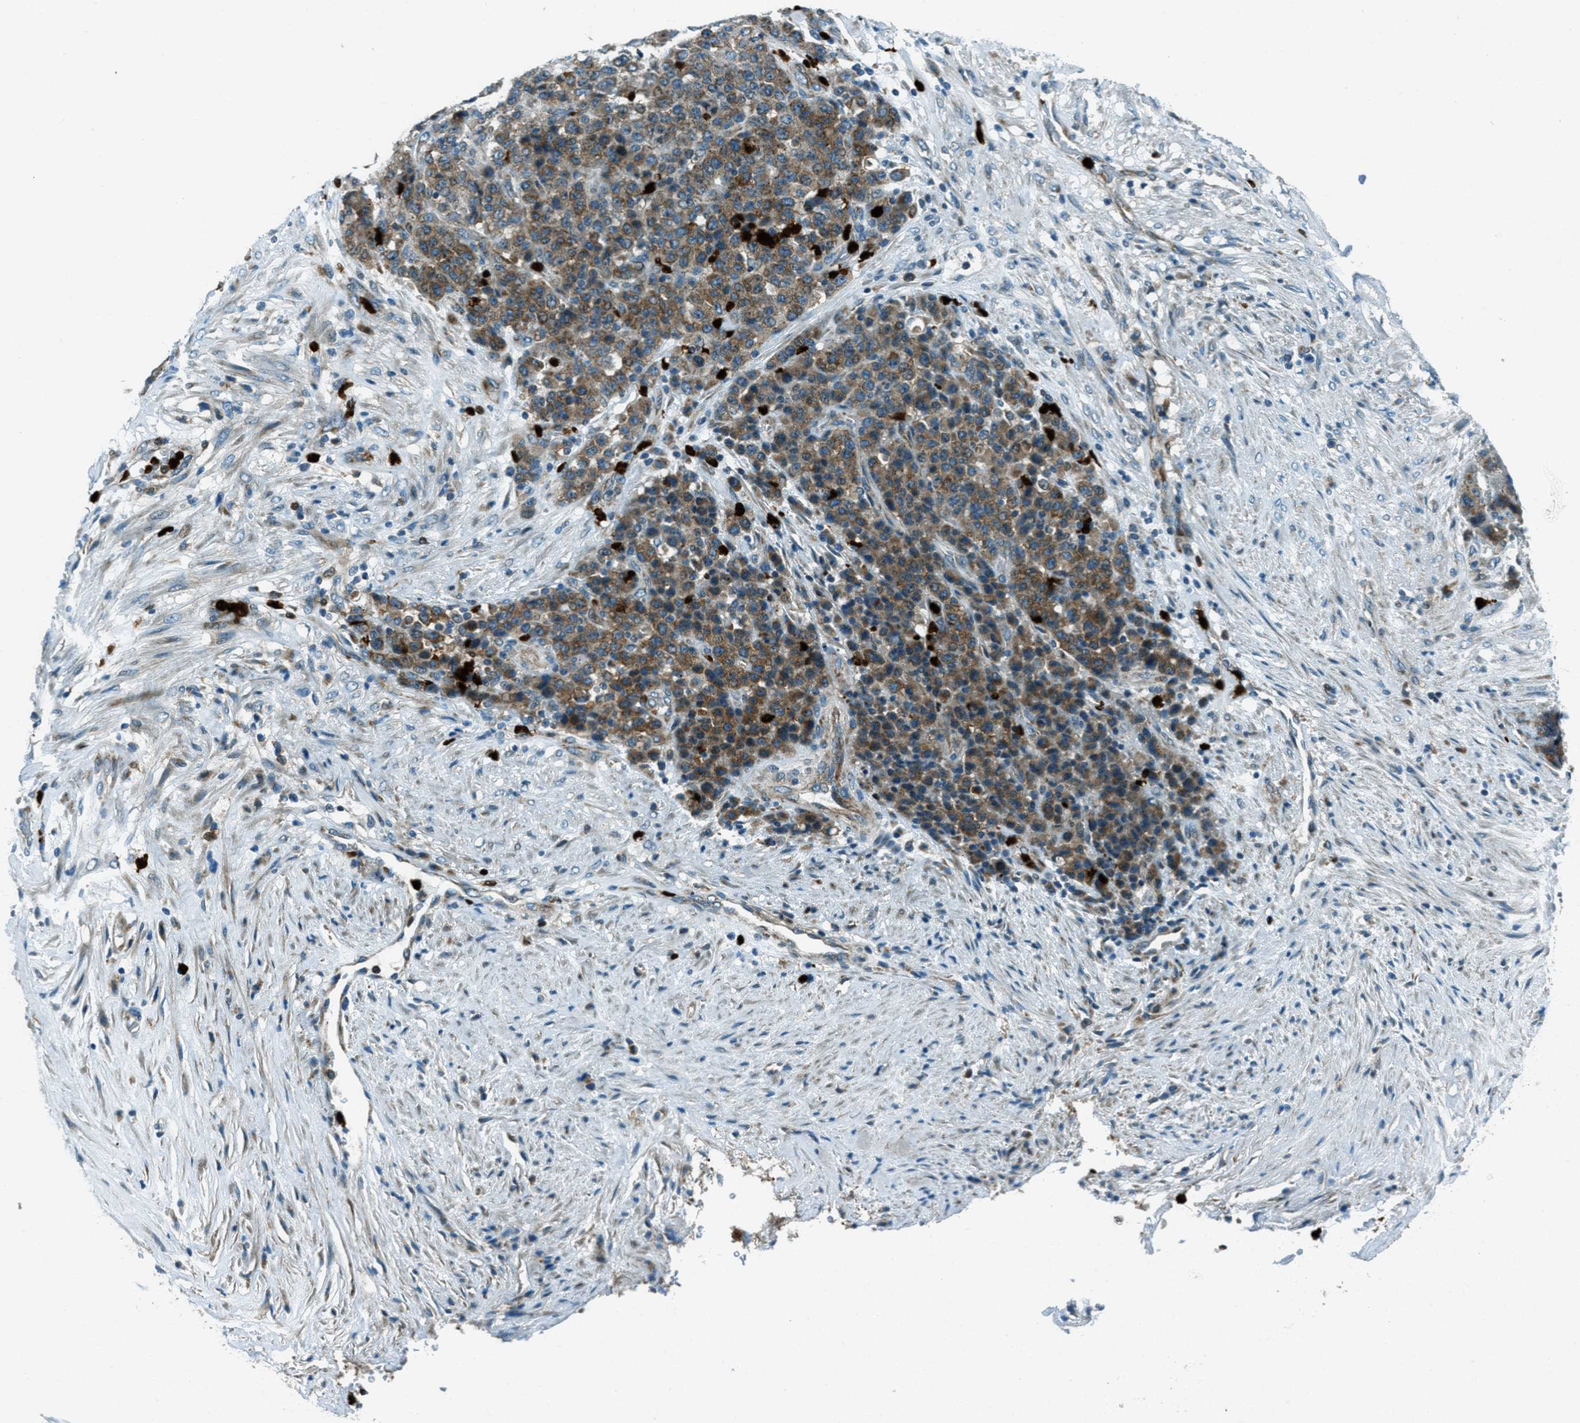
{"staining": {"intensity": "moderate", "quantity": ">75%", "location": "cytoplasmic/membranous"}, "tissue": "stomach cancer", "cell_type": "Tumor cells", "image_type": "cancer", "snomed": [{"axis": "morphology", "description": "Adenocarcinoma, NOS"}, {"axis": "topography", "description": "Stomach"}], "caption": "Moderate cytoplasmic/membranous expression for a protein is appreciated in about >75% of tumor cells of stomach cancer (adenocarcinoma) using IHC.", "gene": "FAR1", "patient": {"sex": "female", "age": 73}}